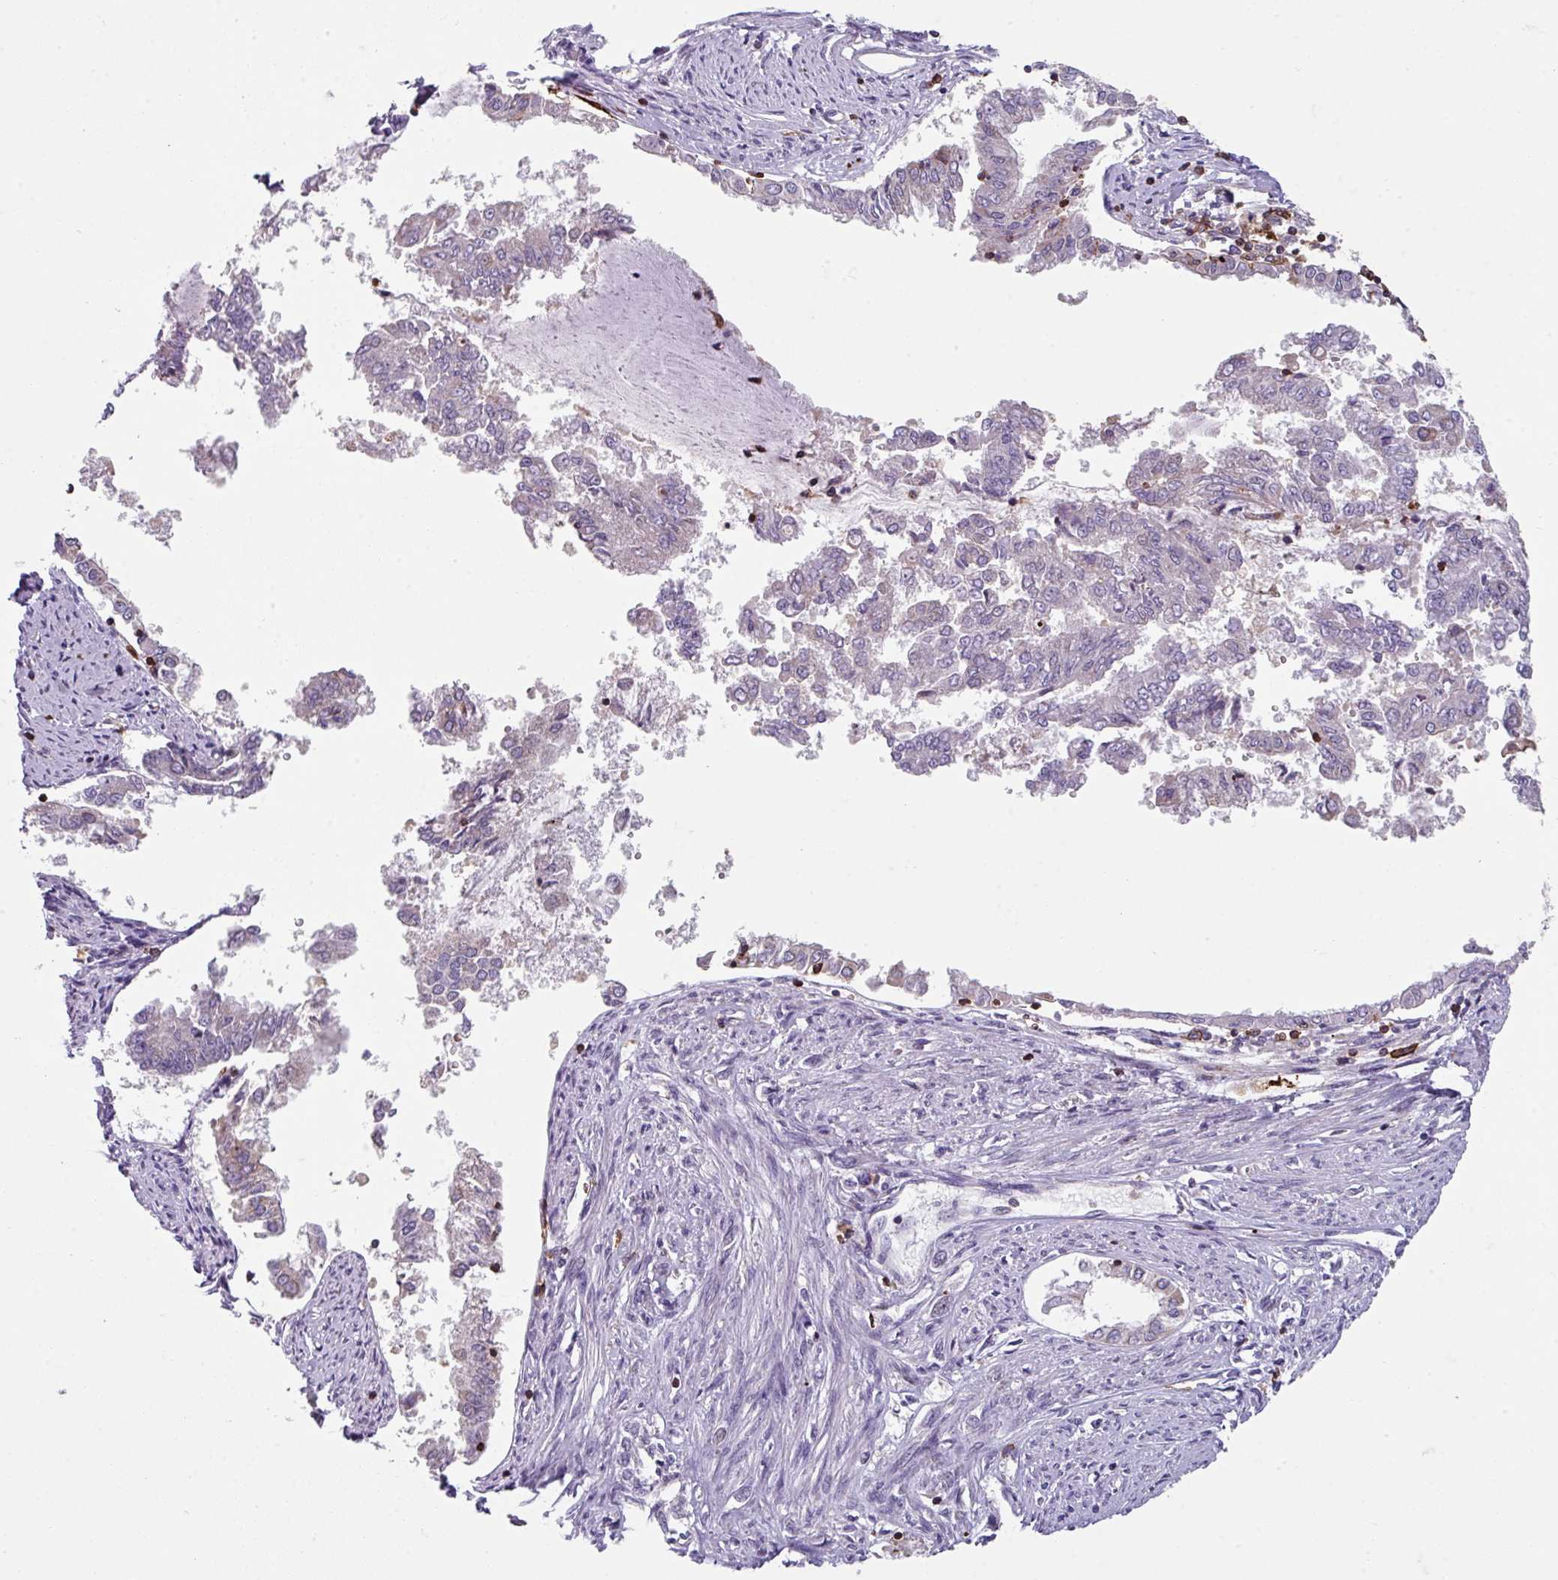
{"staining": {"intensity": "negative", "quantity": "none", "location": "none"}, "tissue": "endometrial cancer", "cell_type": "Tumor cells", "image_type": "cancer", "snomed": [{"axis": "morphology", "description": "Adenocarcinoma, NOS"}, {"axis": "topography", "description": "Endometrium"}], "caption": "The image exhibits no significant staining in tumor cells of adenocarcinoma (endometrial).", "gene": "NEDD9", "patient": {"sex": "female", "age": 76}}